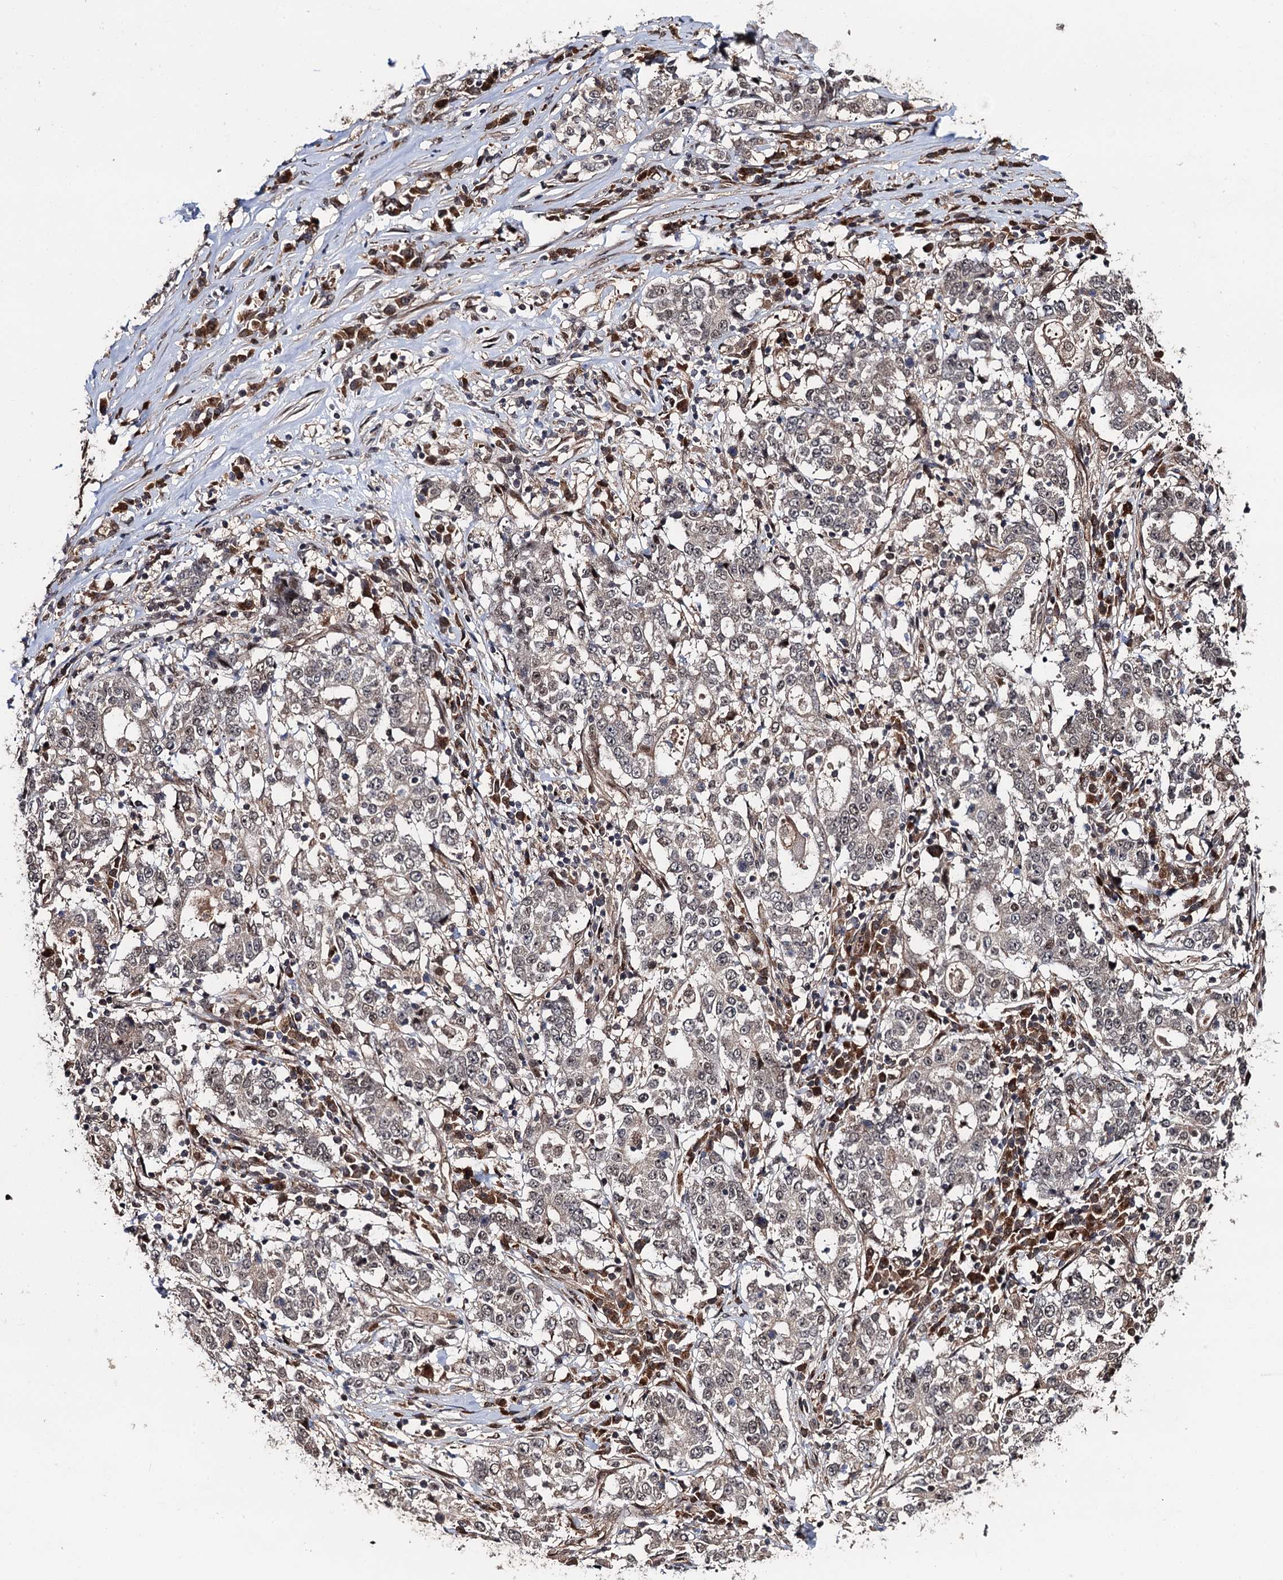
{"staining": {"intensity": "weak", "quantity": "25%-75%", "location": "nuclear"}, "tissue": "stomach cancer", "cell_type": "Tumor cells", "image_type": "cancer", "snomed": [{"axis": "morphology", "description": "Adenocarcinoma, NOS"}, {"axis": "topography", "description": "Stomach"}], "caption": "Immunohistochemistry staining of stomach adenocarcinoma, which demonstrates low levels of weak nuclear staining in approximately 25%-75% of tumor cells indicating weak nuclear protein expression. The staining was performed using DAB (brown) for protein detection and nuclei were counterstained in hematoxylin (blue).", "gene": "CDC23", "patient": {"sex": "male", "age": 59}}